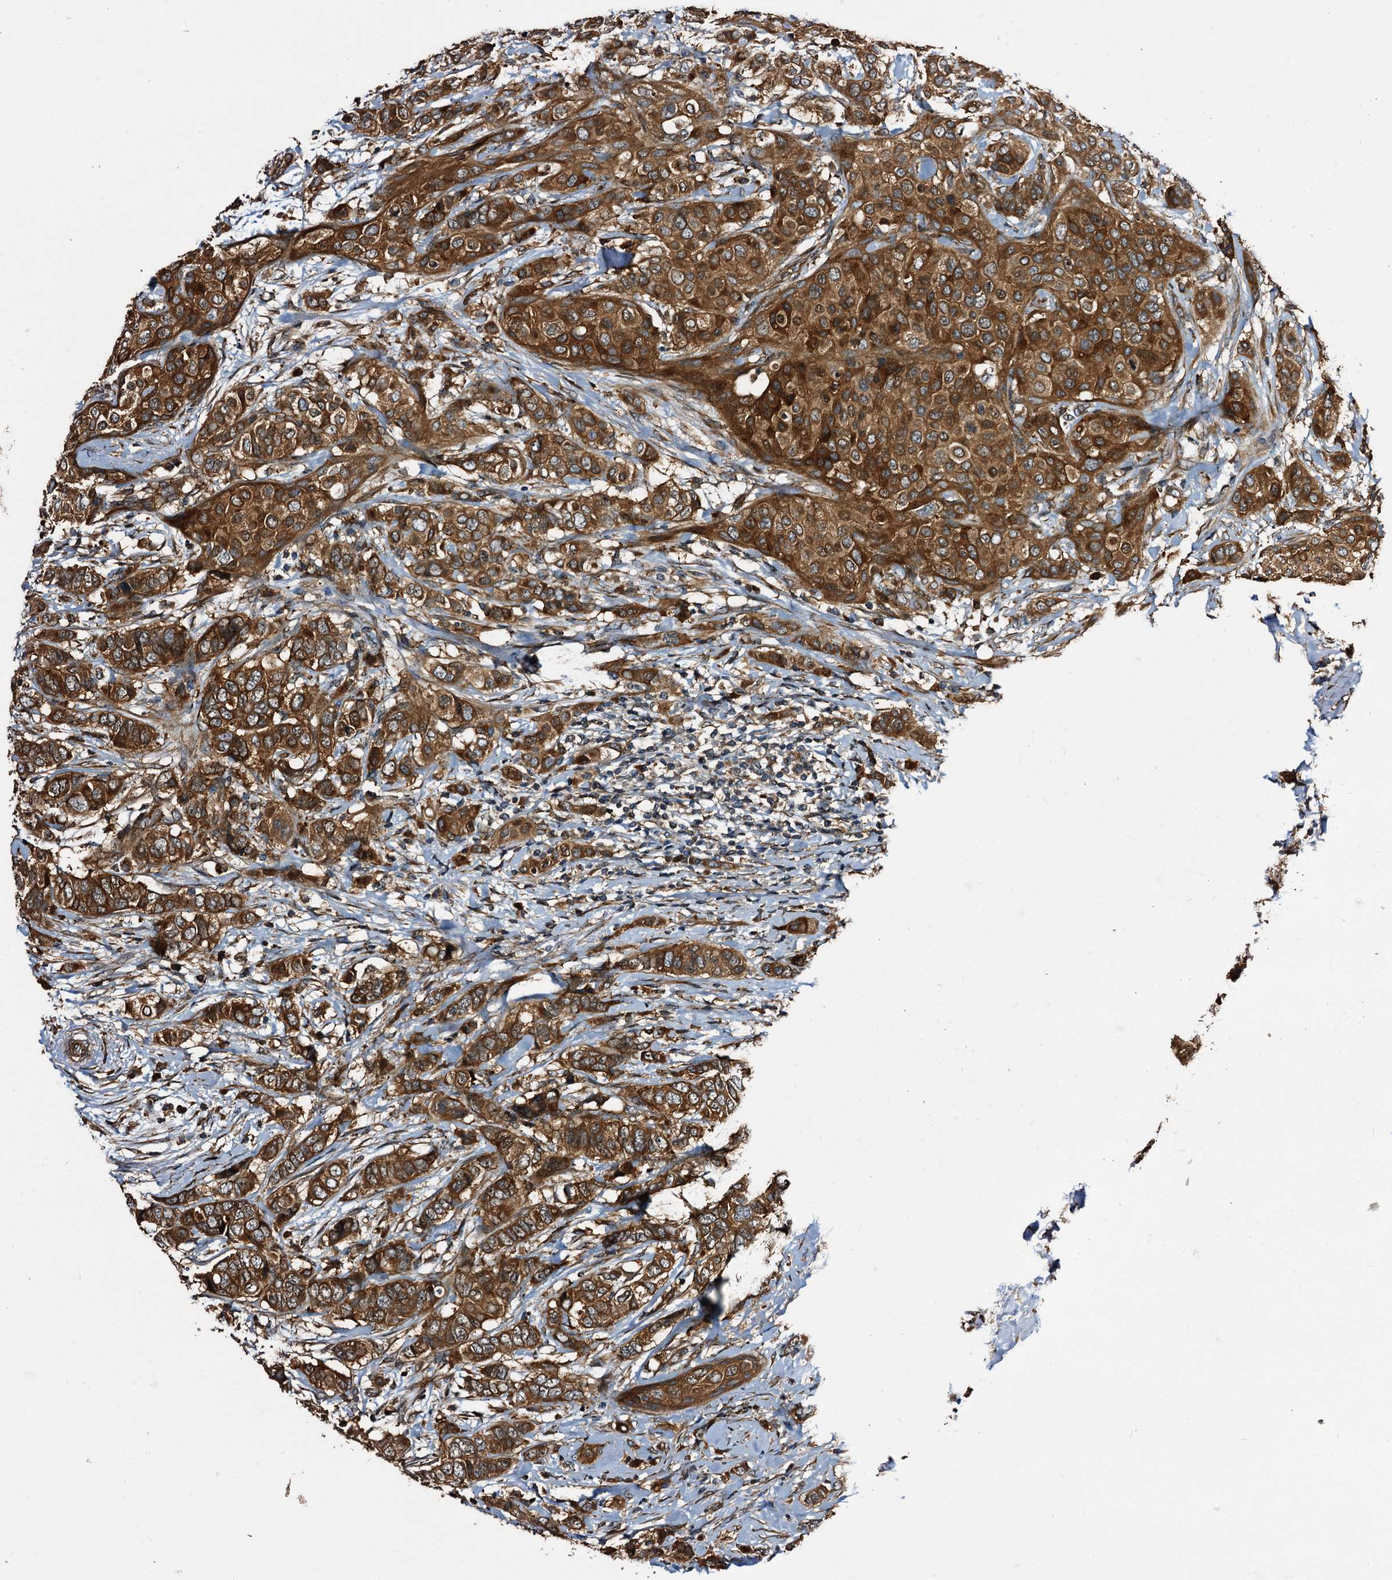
{"staining": {"intensity": "strong", "quantity": ">75%", "location": "cytoplasmic/membranous"}, "tissue": "breast cancer", "cell_type": "Tumor cells", "image_type": "cancer", "snomed": [{"axis": "morphology", "description": "Lobular carcinoma"}, {"axis": "topography", "description": "Breast"}], "caption": "Tumor cells display high levels of strong cytoplasmic/membranous staining in approximately >75% of cells in human breast lobular carcinoma. (IHC, brightfield microscopy, high magnification).", "gene": "PEX5", "patient": {"sex": "female", "age": 51}}